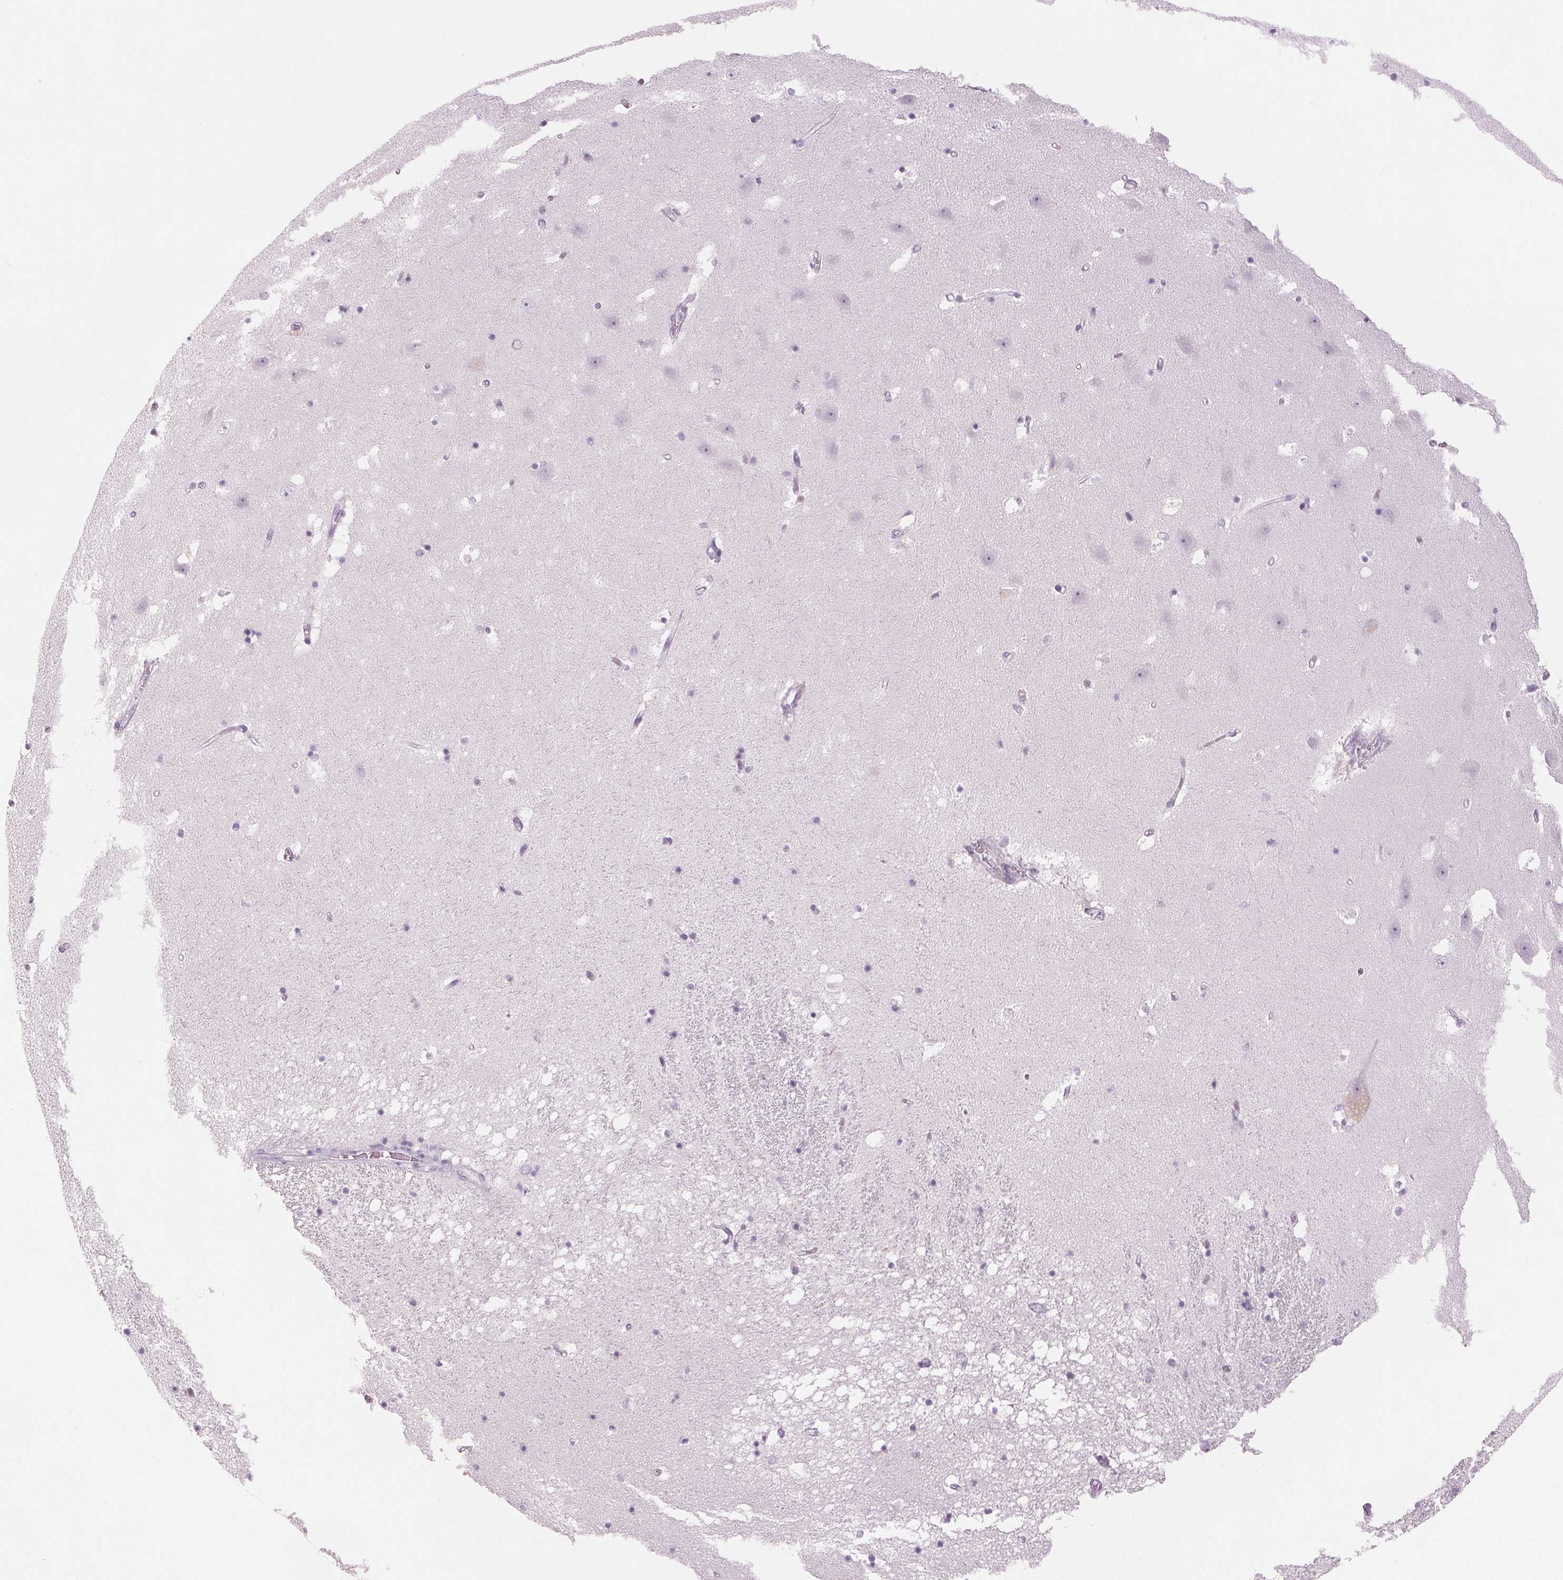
{"staining": {"intensity": "negative", "quantity": "none", "location": "none"}, "tissue": "hippocampus", "cell_type": "Glial cells", "image_type": "normal", "snomed": [{"axis": "morphology", "description": "Normal tissue, NOS"}, {"axis": "topography", "description": "Hippocampus"}], "caption": "Immunohistochemistry (IHC) of normal hippocampus demonstrates no expression in glial cells.", "gene": "EHHADH", "patient": {"sex": "male", "age": 58}}